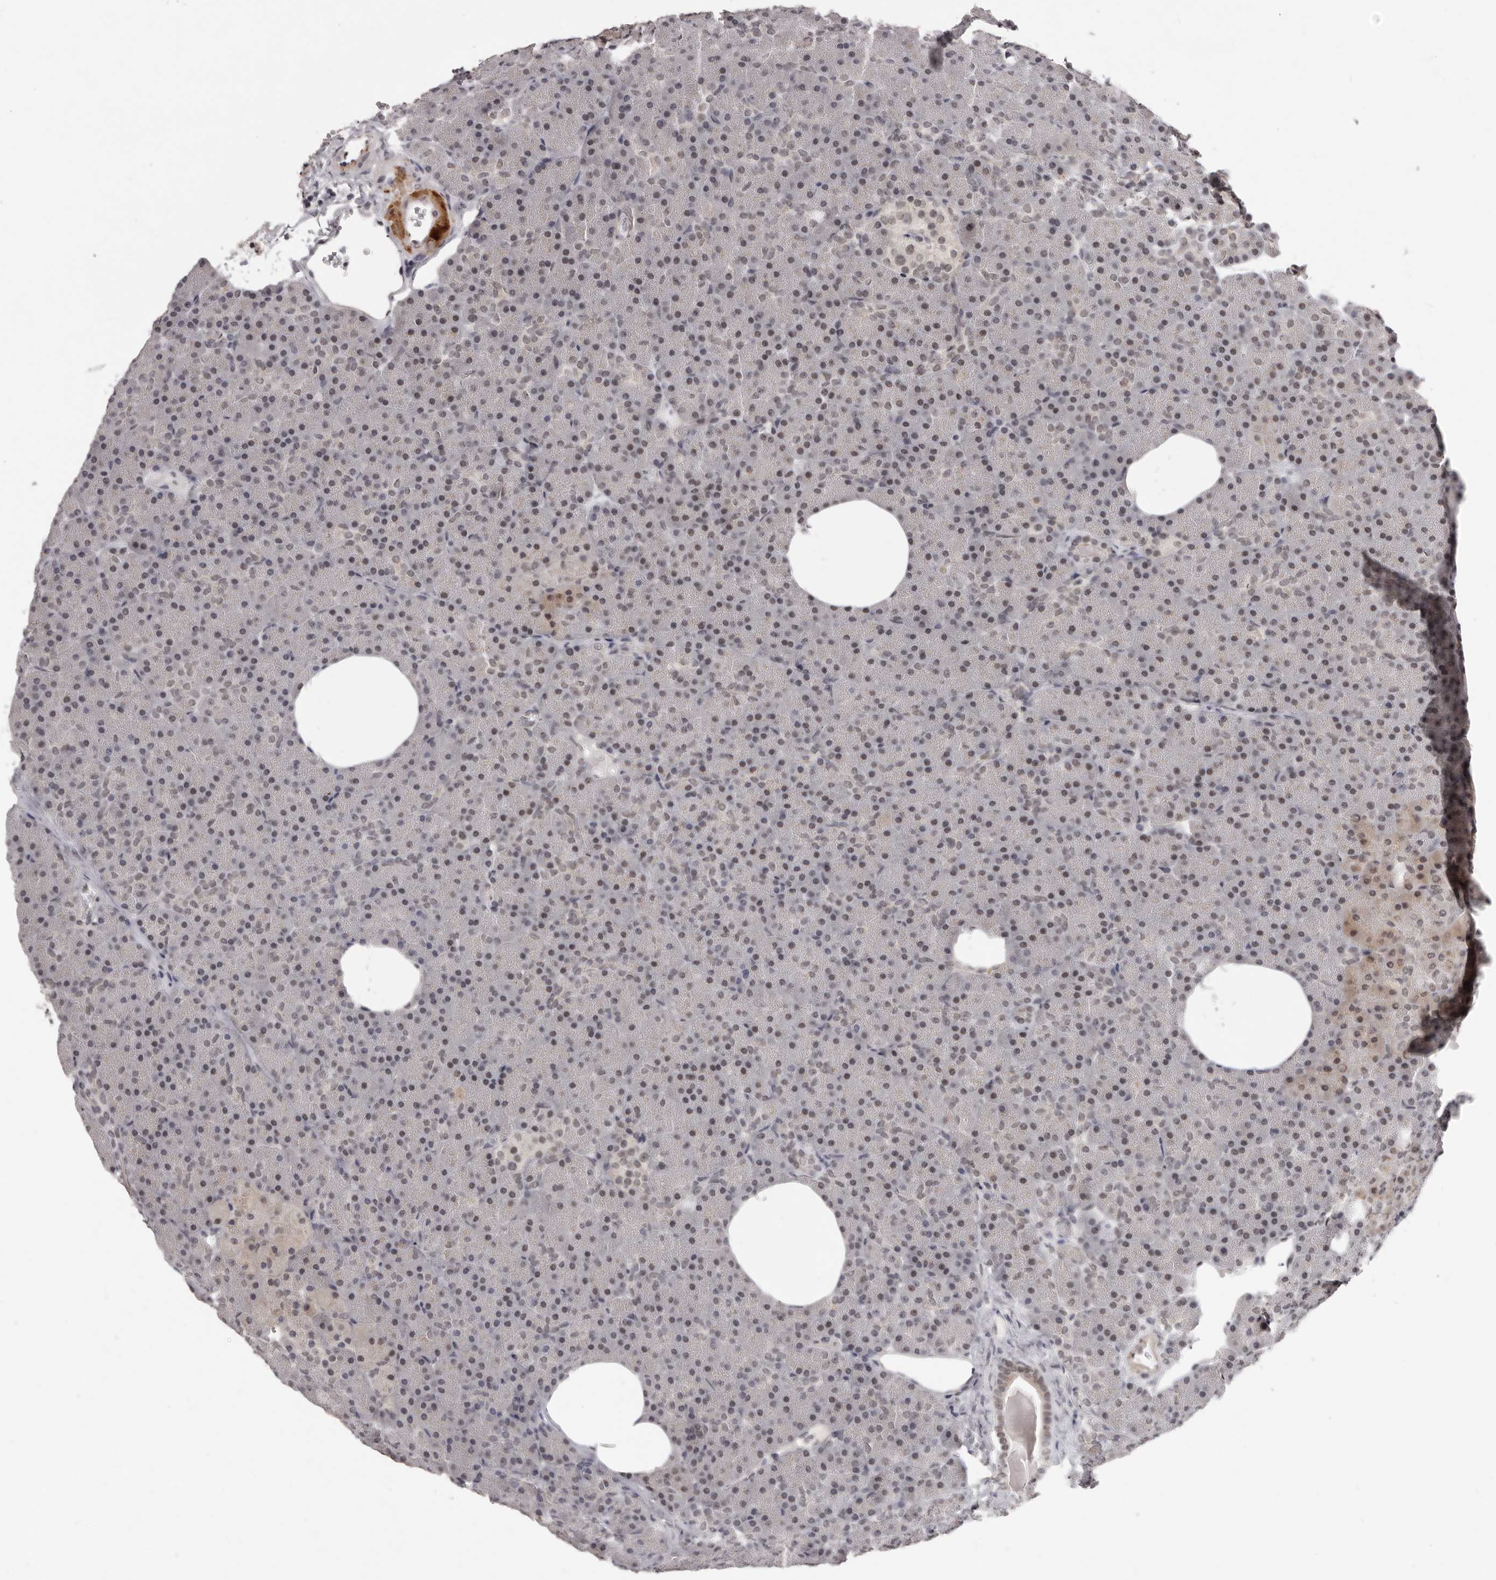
{"staining": {"intensity": "weak", "quantity": "25%-75%", "location": "nuclear"}, "tissue": "pancreas", "cell_type": "Exocrine glandular cells", "image_type": "normal", "snomed": [{"axis": "morphology", "description": "Normal tissue, NOS"}, {"axis": "morphology", "description": "Carcinoid, malignant, NOS"}, {"axis": "topography", "description": "Pancreas"}], "caption": "Immunohistochemistry (DAB) staining of normal human pancreas displays weak nuclear protein positivity in approximately 25%-75% of exocrine glandular cells.", "gene": "SRCAP", "patient": {"sex": "female", "age": 35}}